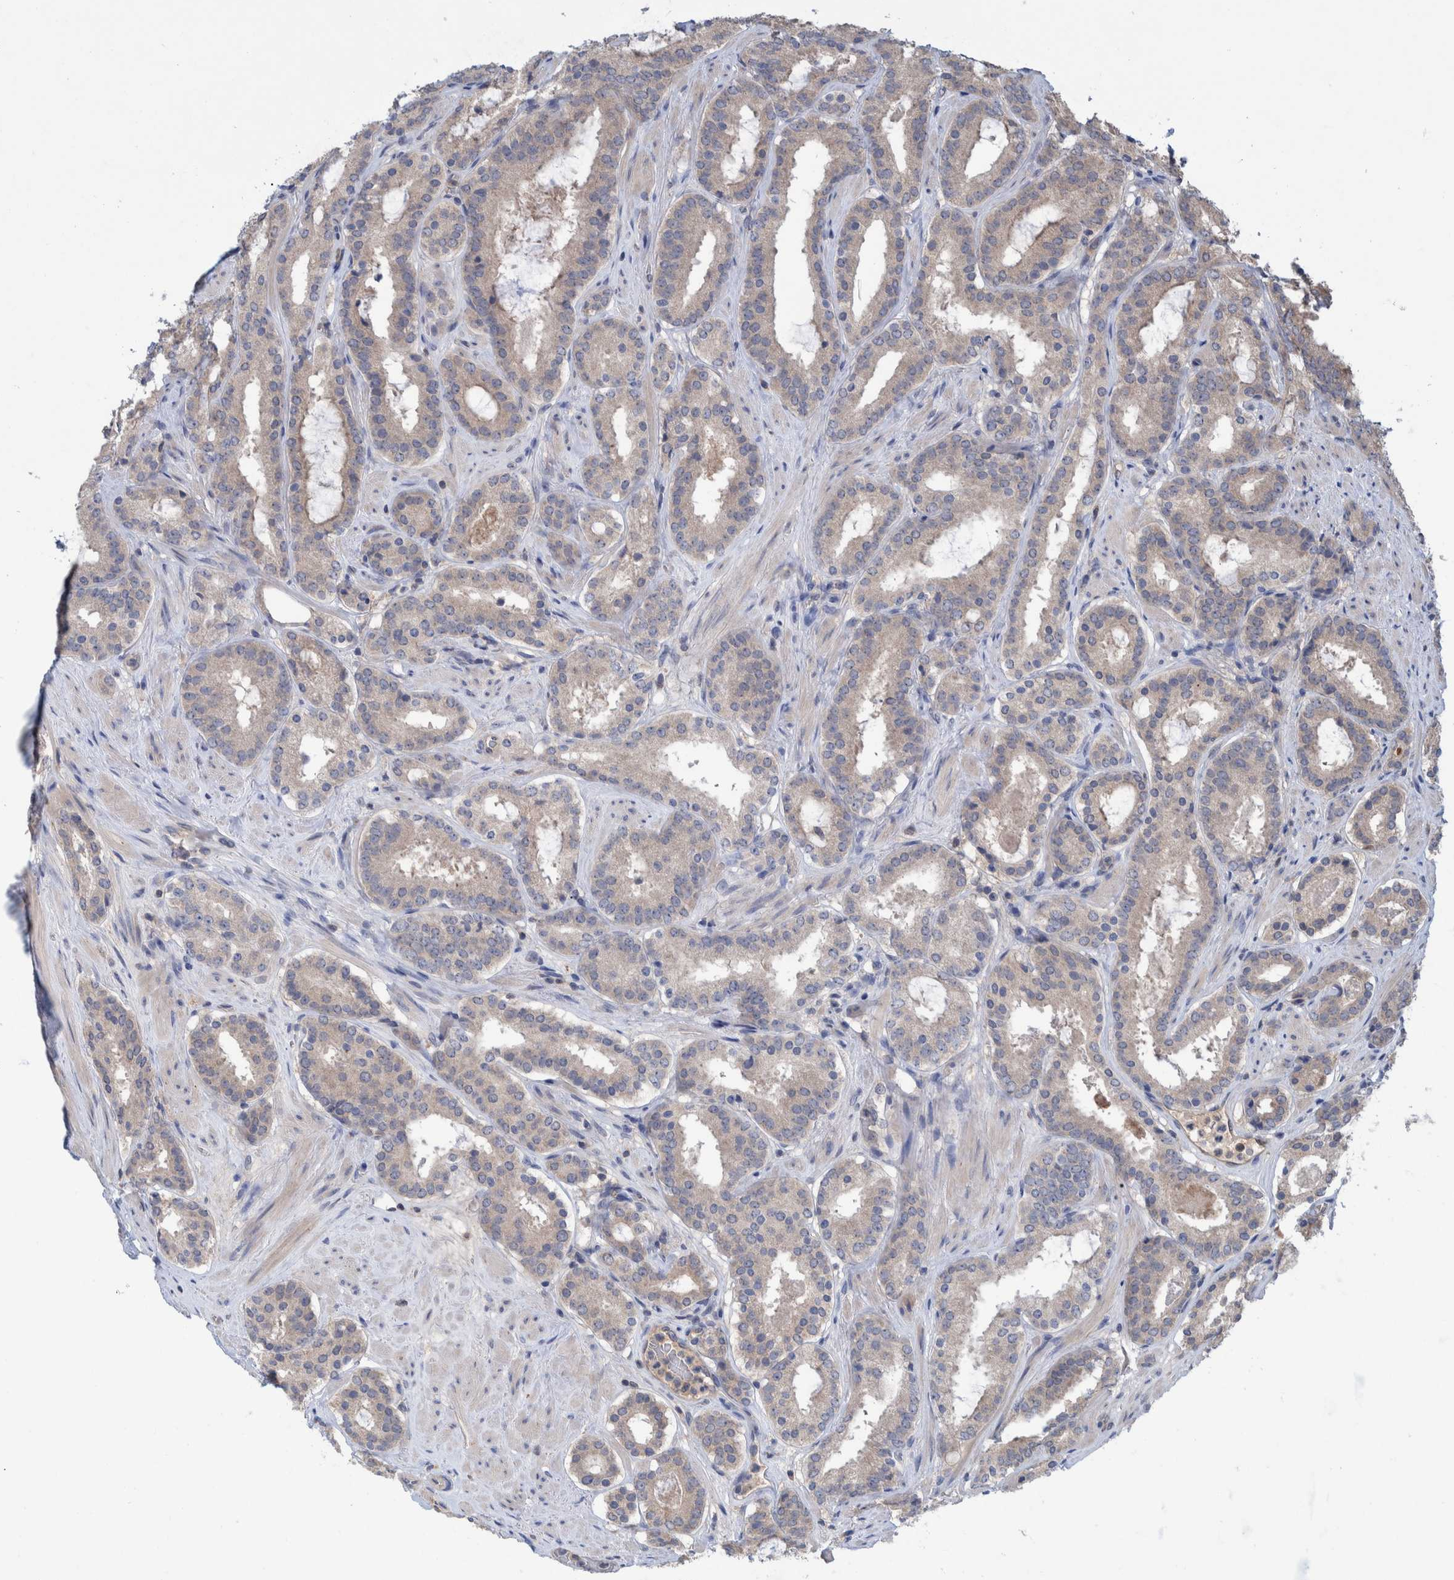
{"staining": {"intensity": "negative", "quantity": "none", "location": "none"}, "tissue": "prostate cancer", "cell_type": "Tumor cells", "image_type": "cancer", "snomed": [{"axis": "morphology", "description": "Adenocarcinoma, Low grade"}, {"axis": "topography", "description": "Prostate"}], "caption": "Tumor cells show no significant staining in adenocarcinoma (low-grade) (prostate).", "gene": "PLPBP", "patient": {"sex": "male", "age": 69}}